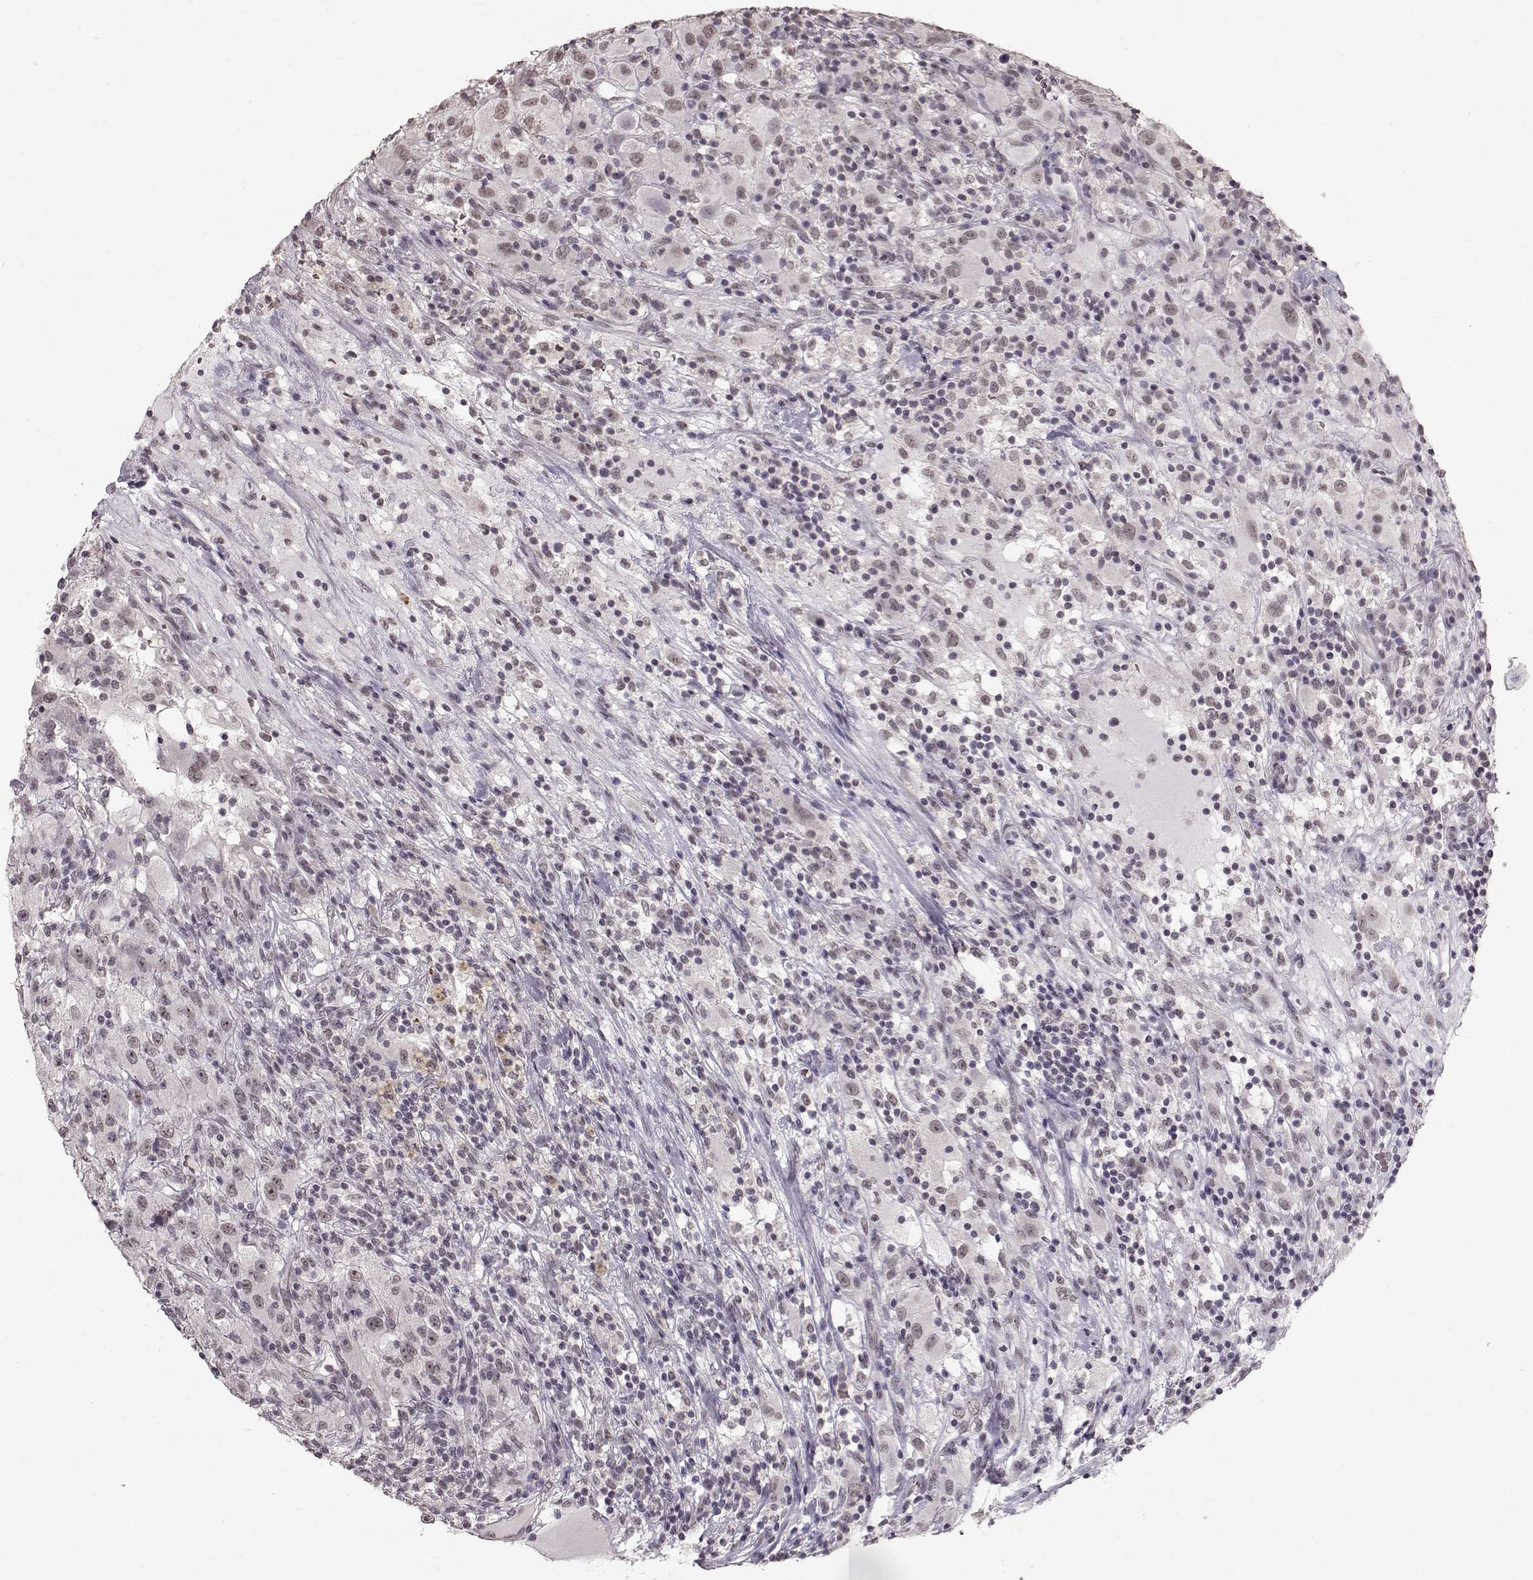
{"staining": {"intensity": "weak", "quantity": "<25%", "location": "nuclear"}, "tissue": "renal cancer", "cell_type": "Tumor cells", "image_type": "cancer", "snomed": [{"axis": "morphology", "description": "Adenocarcinoma, NOS"}, {"axis": "topography", "description": "Kidney"}], "caption": "IHC photomicrograph of neoplastic tissue: human renal cancer (adenocarcinoma) stained with DAB (3,3'-diaminobenzidine) demonstrates no significant protein expression in tumor cells.", "gene": "PCP4", "patient": {"sex": "female", "age": 67}}